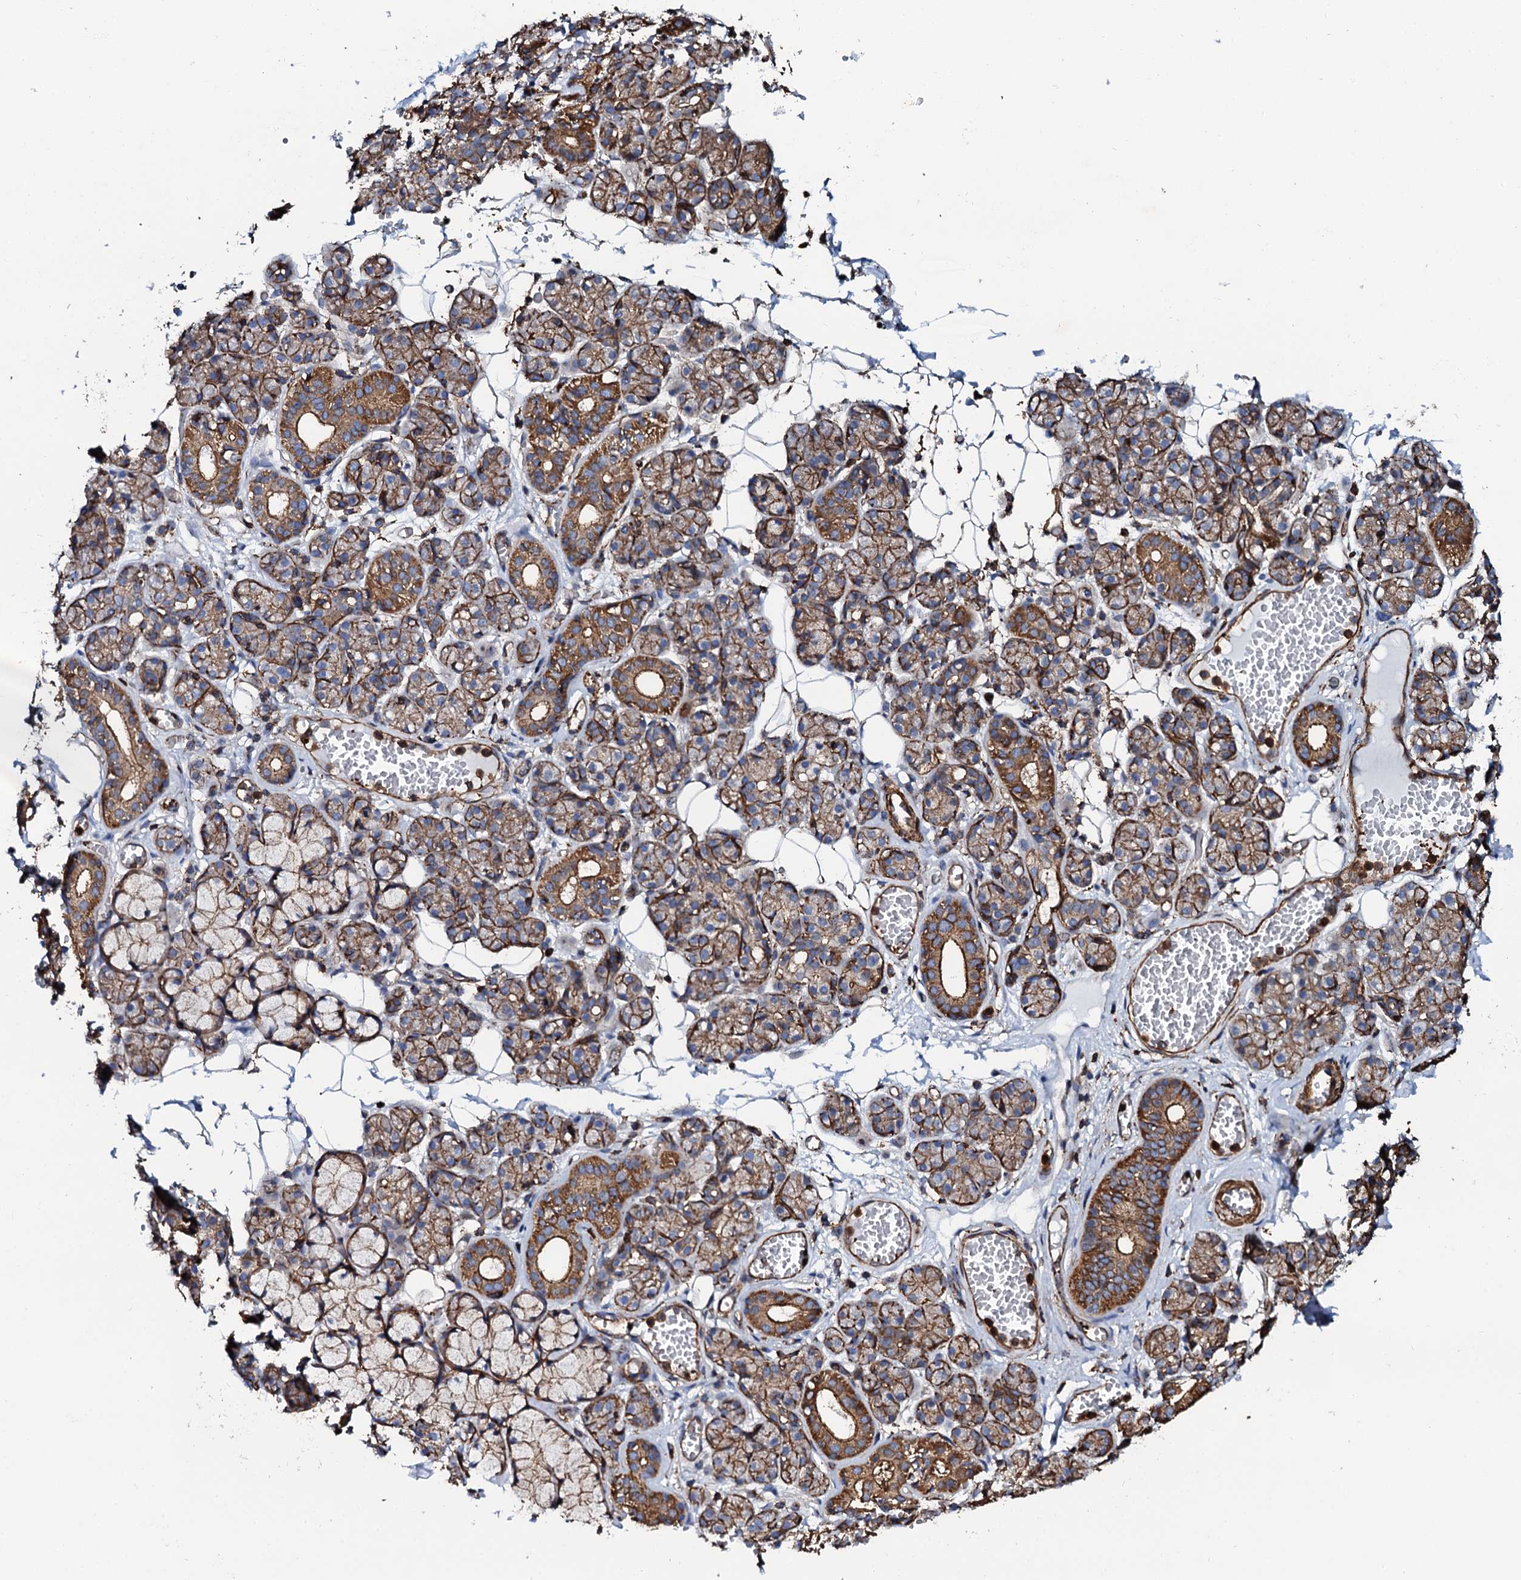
{"staining": {"intensity": "moderate", "quantity": "25%-75%", "location": "cytoplasmic/membranous"}, "tissue": "salivary gland", "cell_type": "Glandular cells", "image_type": "normal", "snomed": [{"axis": "morphology", "description": "Normal tissue, NOS"}, {"axis": "topography", "description": "Salivary gland"}], "caption": "Immunohistochemical staining of unremarkable salivary gland demonstrates 25%-75% levels of moderate cytoplasmic/membranous protein expression in approximately 25%-75% of glandular cells.", "gene": "INTS10", "patient": {"sex": "male", "age": 63}}